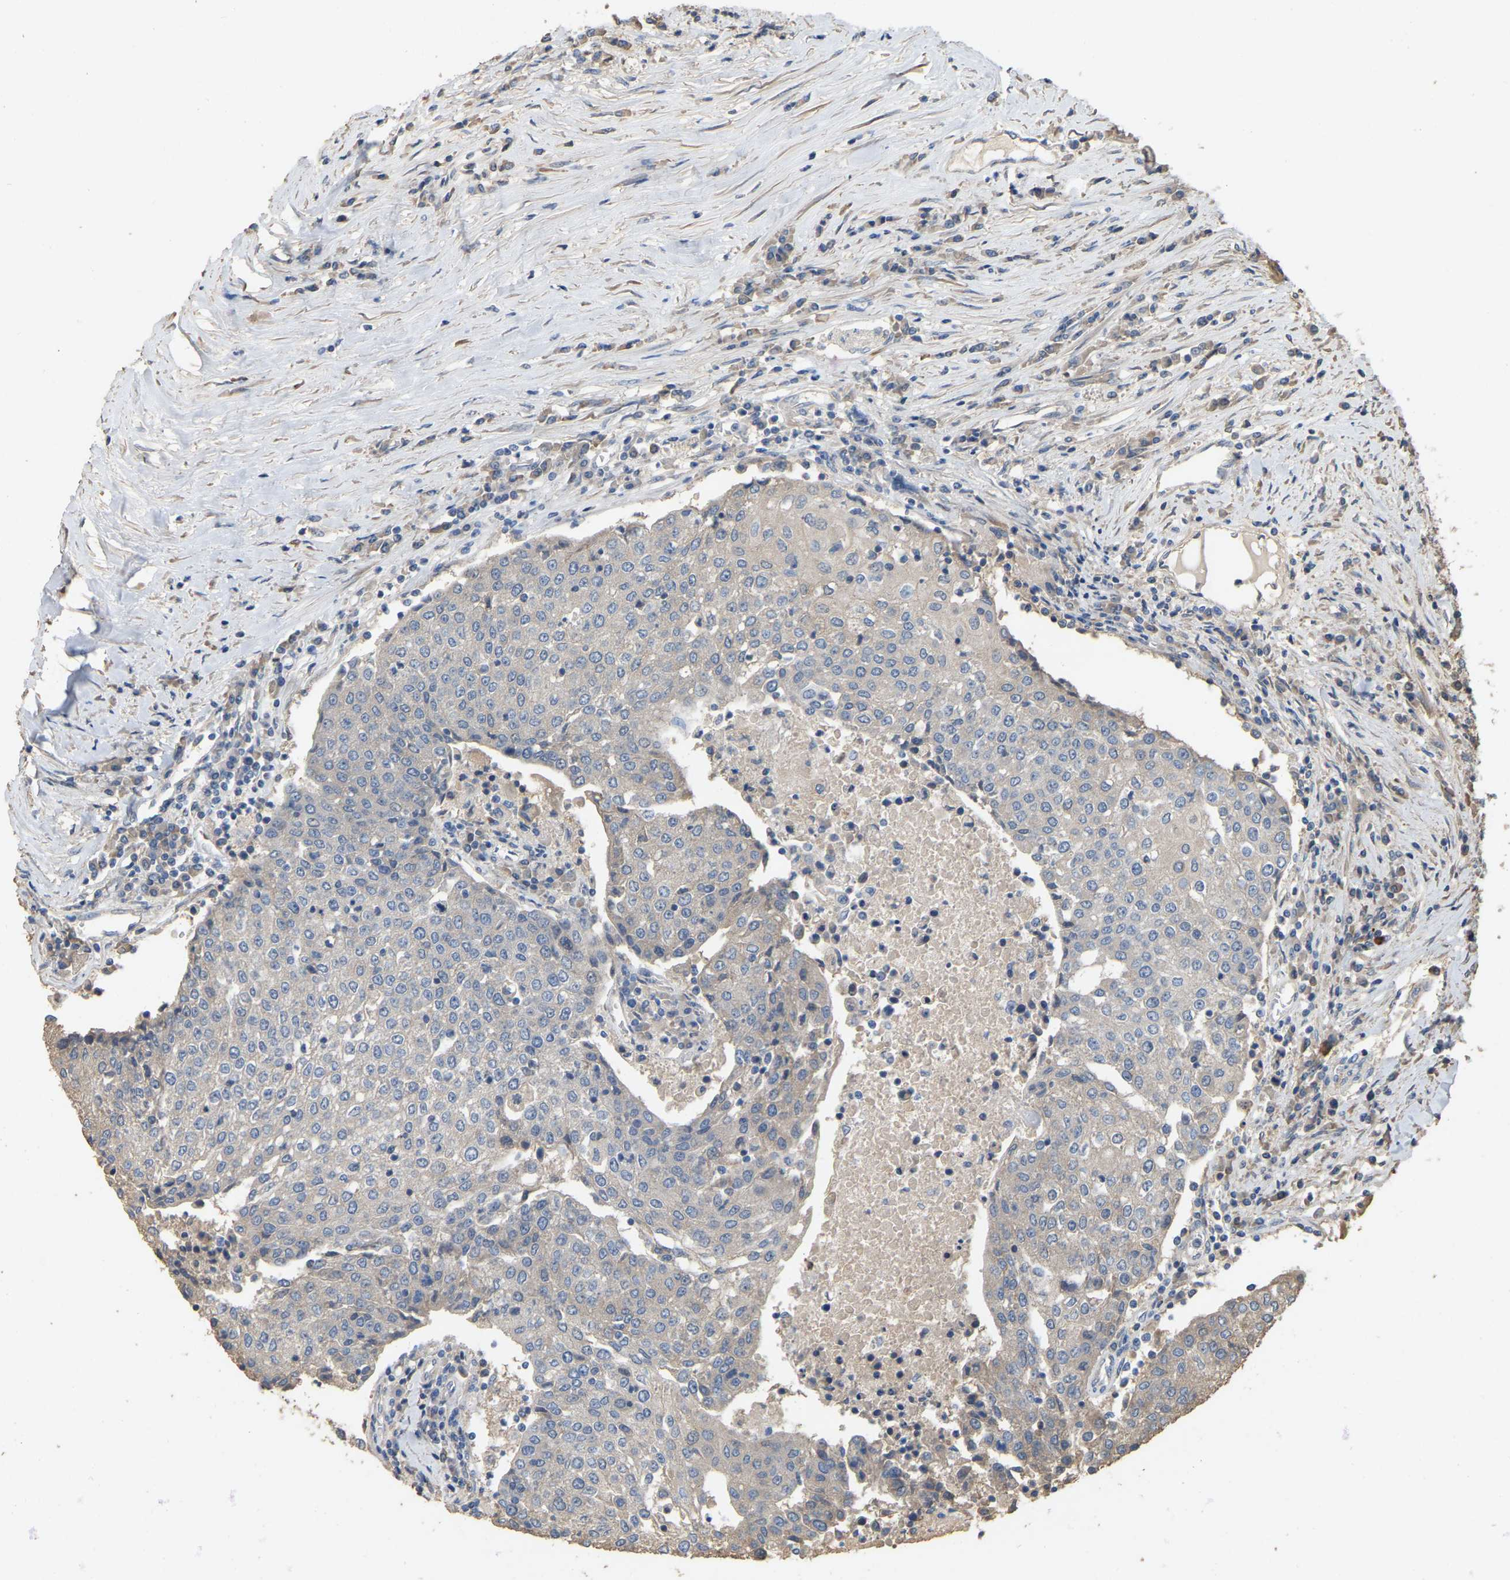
{"staining": {"intensity": "weak", "quantity": "<25%", "location": "cytoplasmic/membranous"}, "tissue": "urothelial cancer", "cell_type": "Tumor cells", "image_type": "cancer", "snomed": [{"axis": "morphology", "description": "Urothelial carcinoma, High grade"}, {"axis": "topography", "description": "Urinary bladder"}], "caption": "A histopathology image of urothelial cancer stained for a protein exhibits no brown staining in tumor cells.", "gene": "NCS1", "patient": {"sex": "female", "age": 85}}